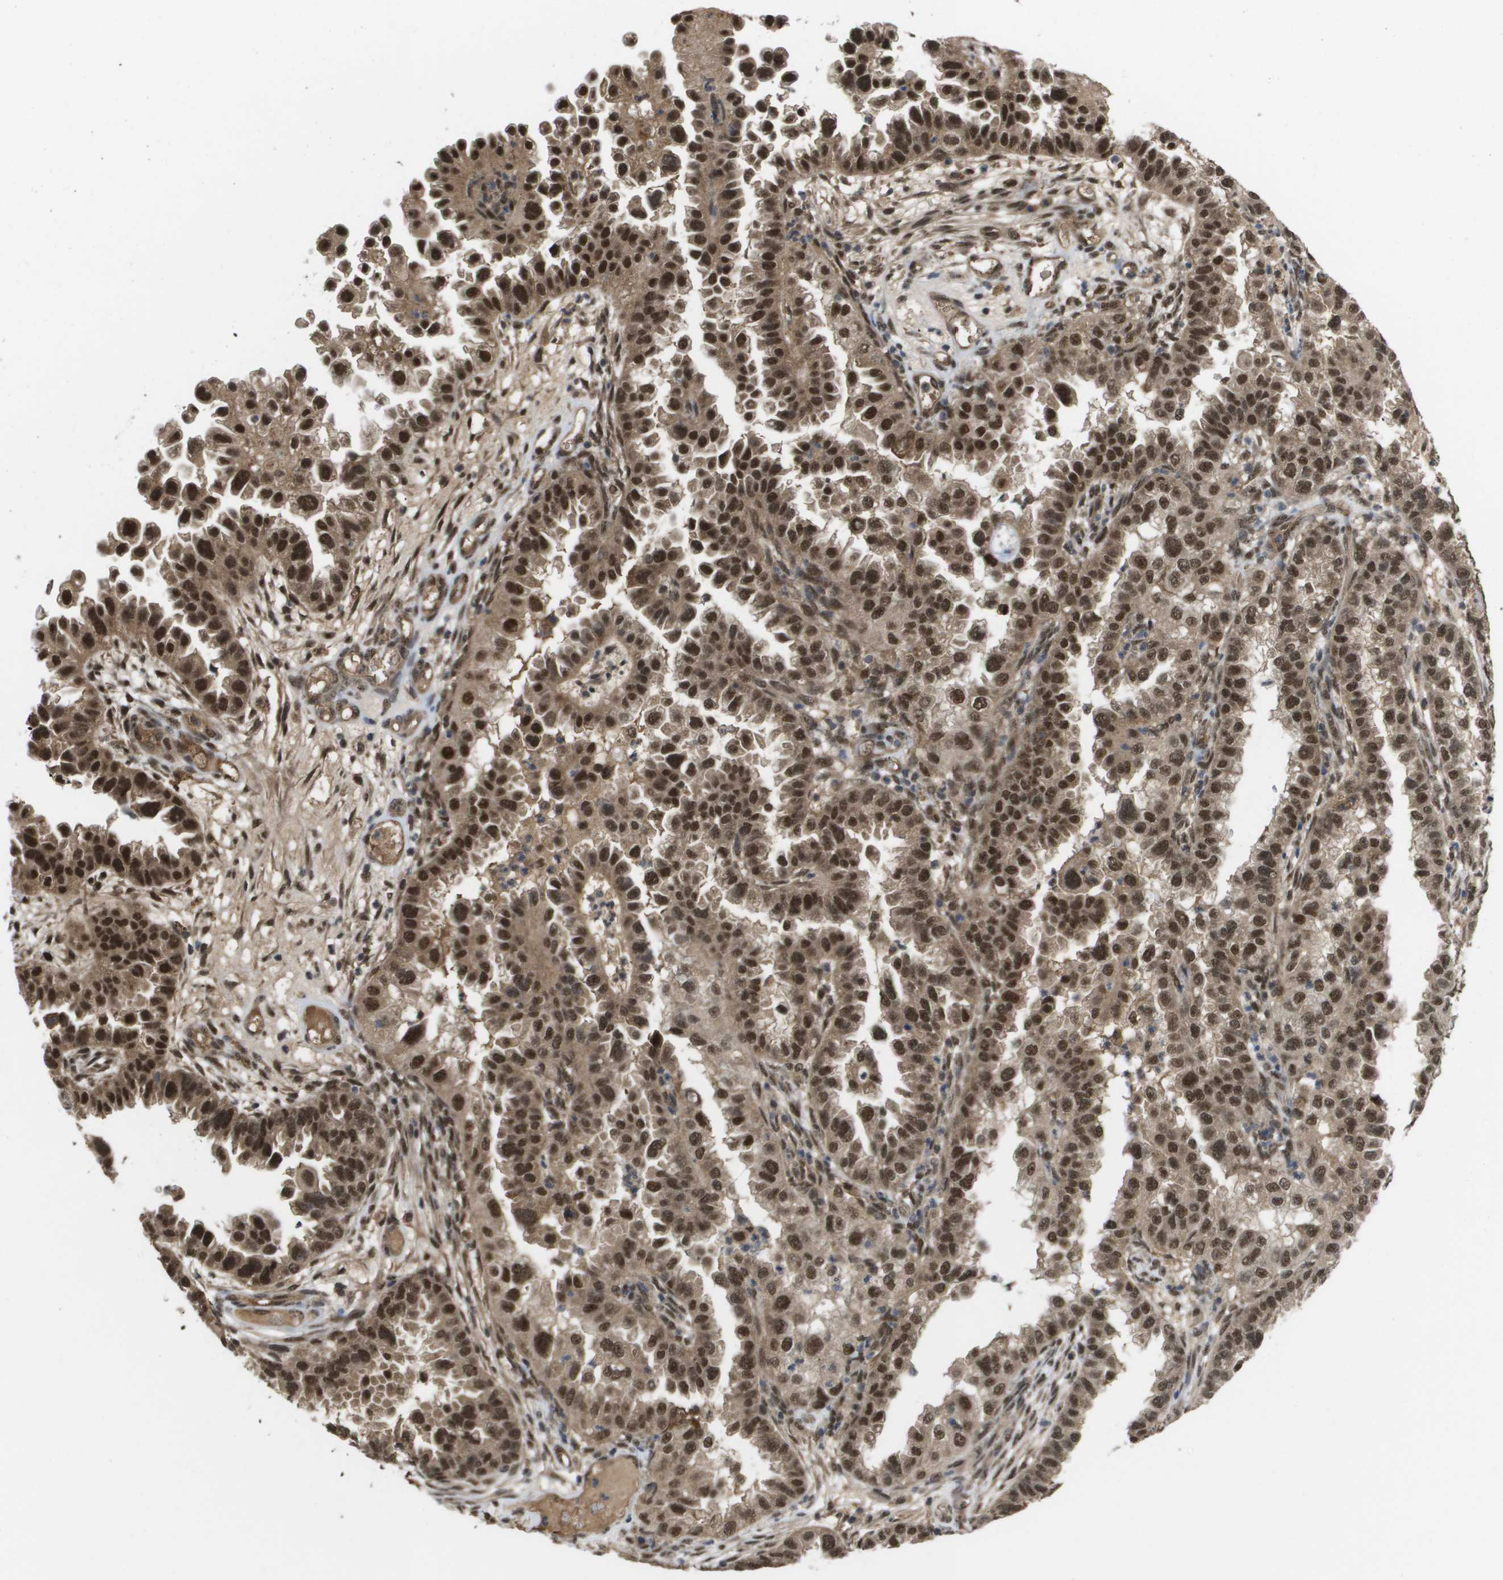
{"staining": {"intensity": "strong", "quantity": ">75%", "location": "cytoplasmic/membranous,nuclear"}, "tissue": "endometrial cancer", "cell_type": "Tumor cells", "image_type": "cancer", "snomed": [{"axis": "morphology", "description": "Adenocarcinoma, NOS"}, {"axis": "topography", "description": "Endometrium"}], "caption": "Adenocarcinoma (endometrial) stained with IHC exhibits strong cytoplasmic/membranous and nuclear staining in approximately >75% of tumor cells.", "gene": "AMBRA1", "patient": {"sex": "female", "age": 85}}